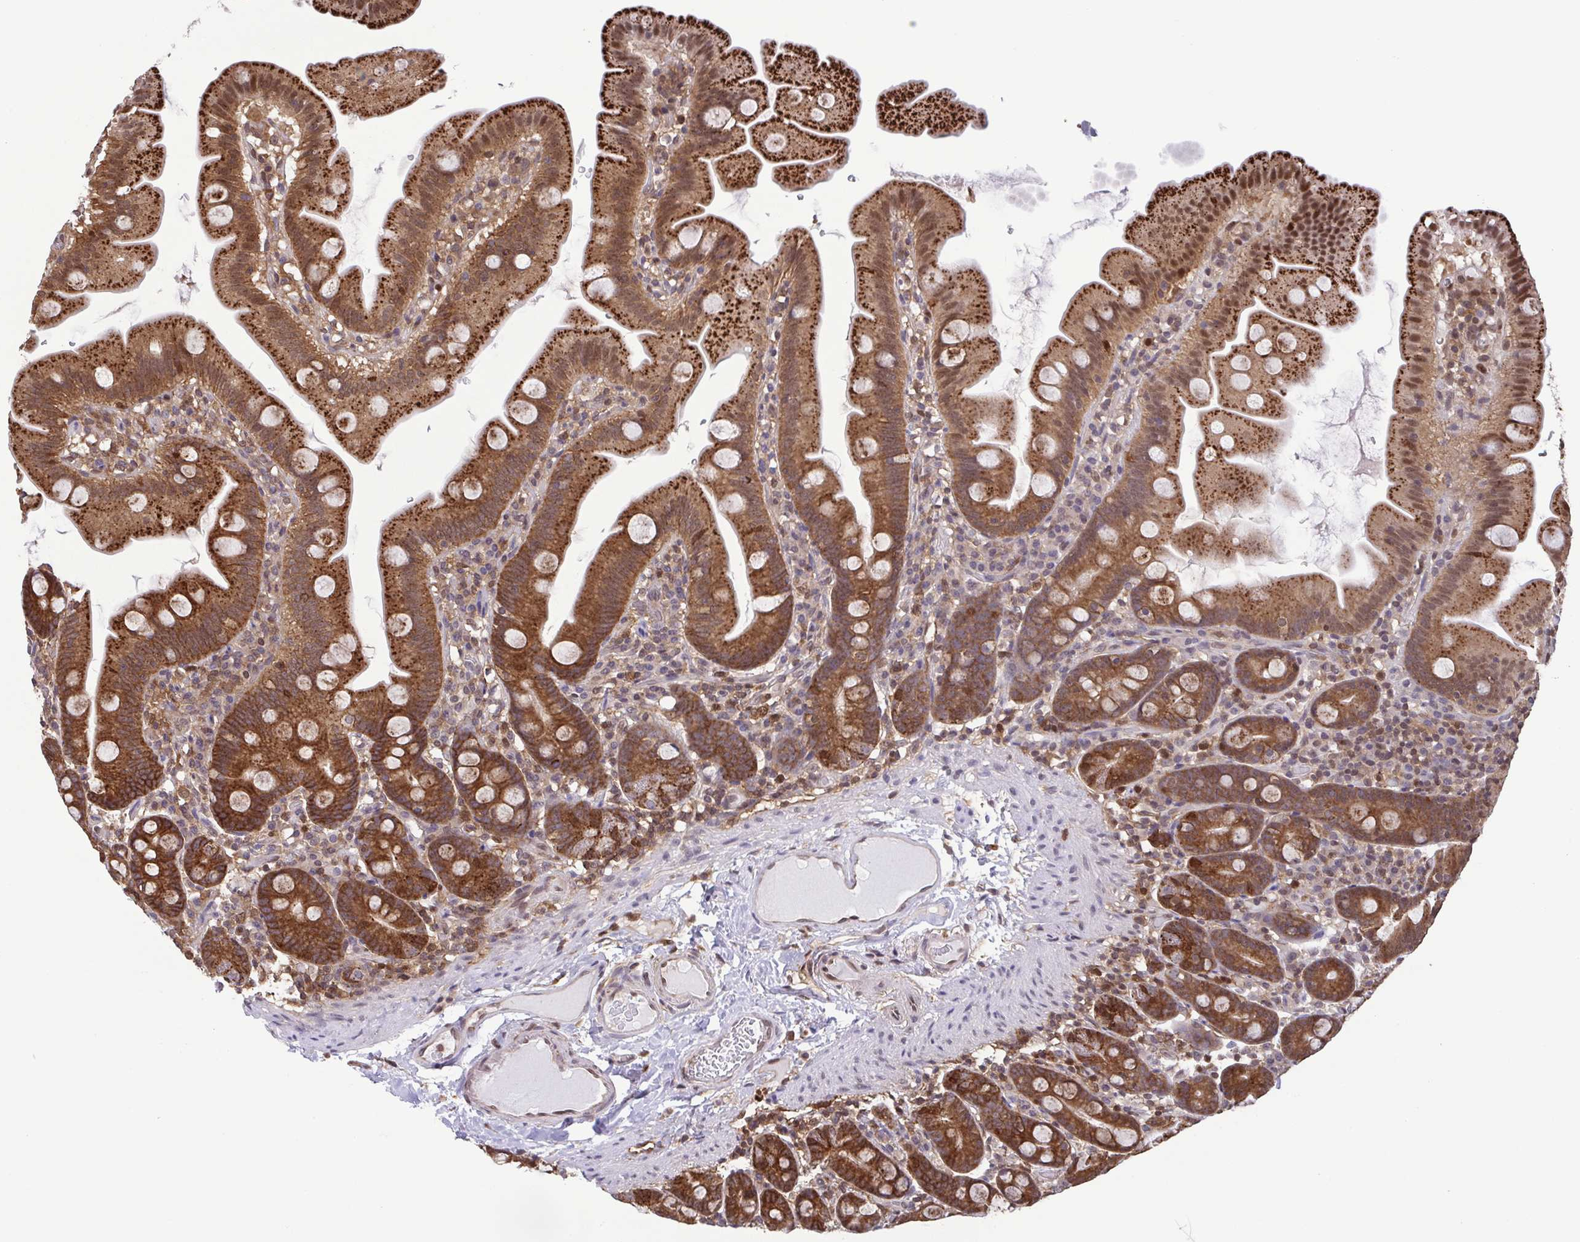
{"staining": {"intensity": "strong", "quantity": ">75%", "location": "cytoplasmic/membranous"}, "tissue": "small intestine", "cell_type": "Glandular cells", "image_type": "normal", "snomed": [{"axis": "morphology", "description": "Normal tissue, NOS"}, {"axis": "topography", "description": "Small intestine"}], "caption": "Brown immunohistochemical staining in normal small intestine demonstrates strong cytoplasmic/membranous positivity in about >75% of glandular cells.", "gene": "CHMP1B", "patient": {"sex": "female", "age": 68}}